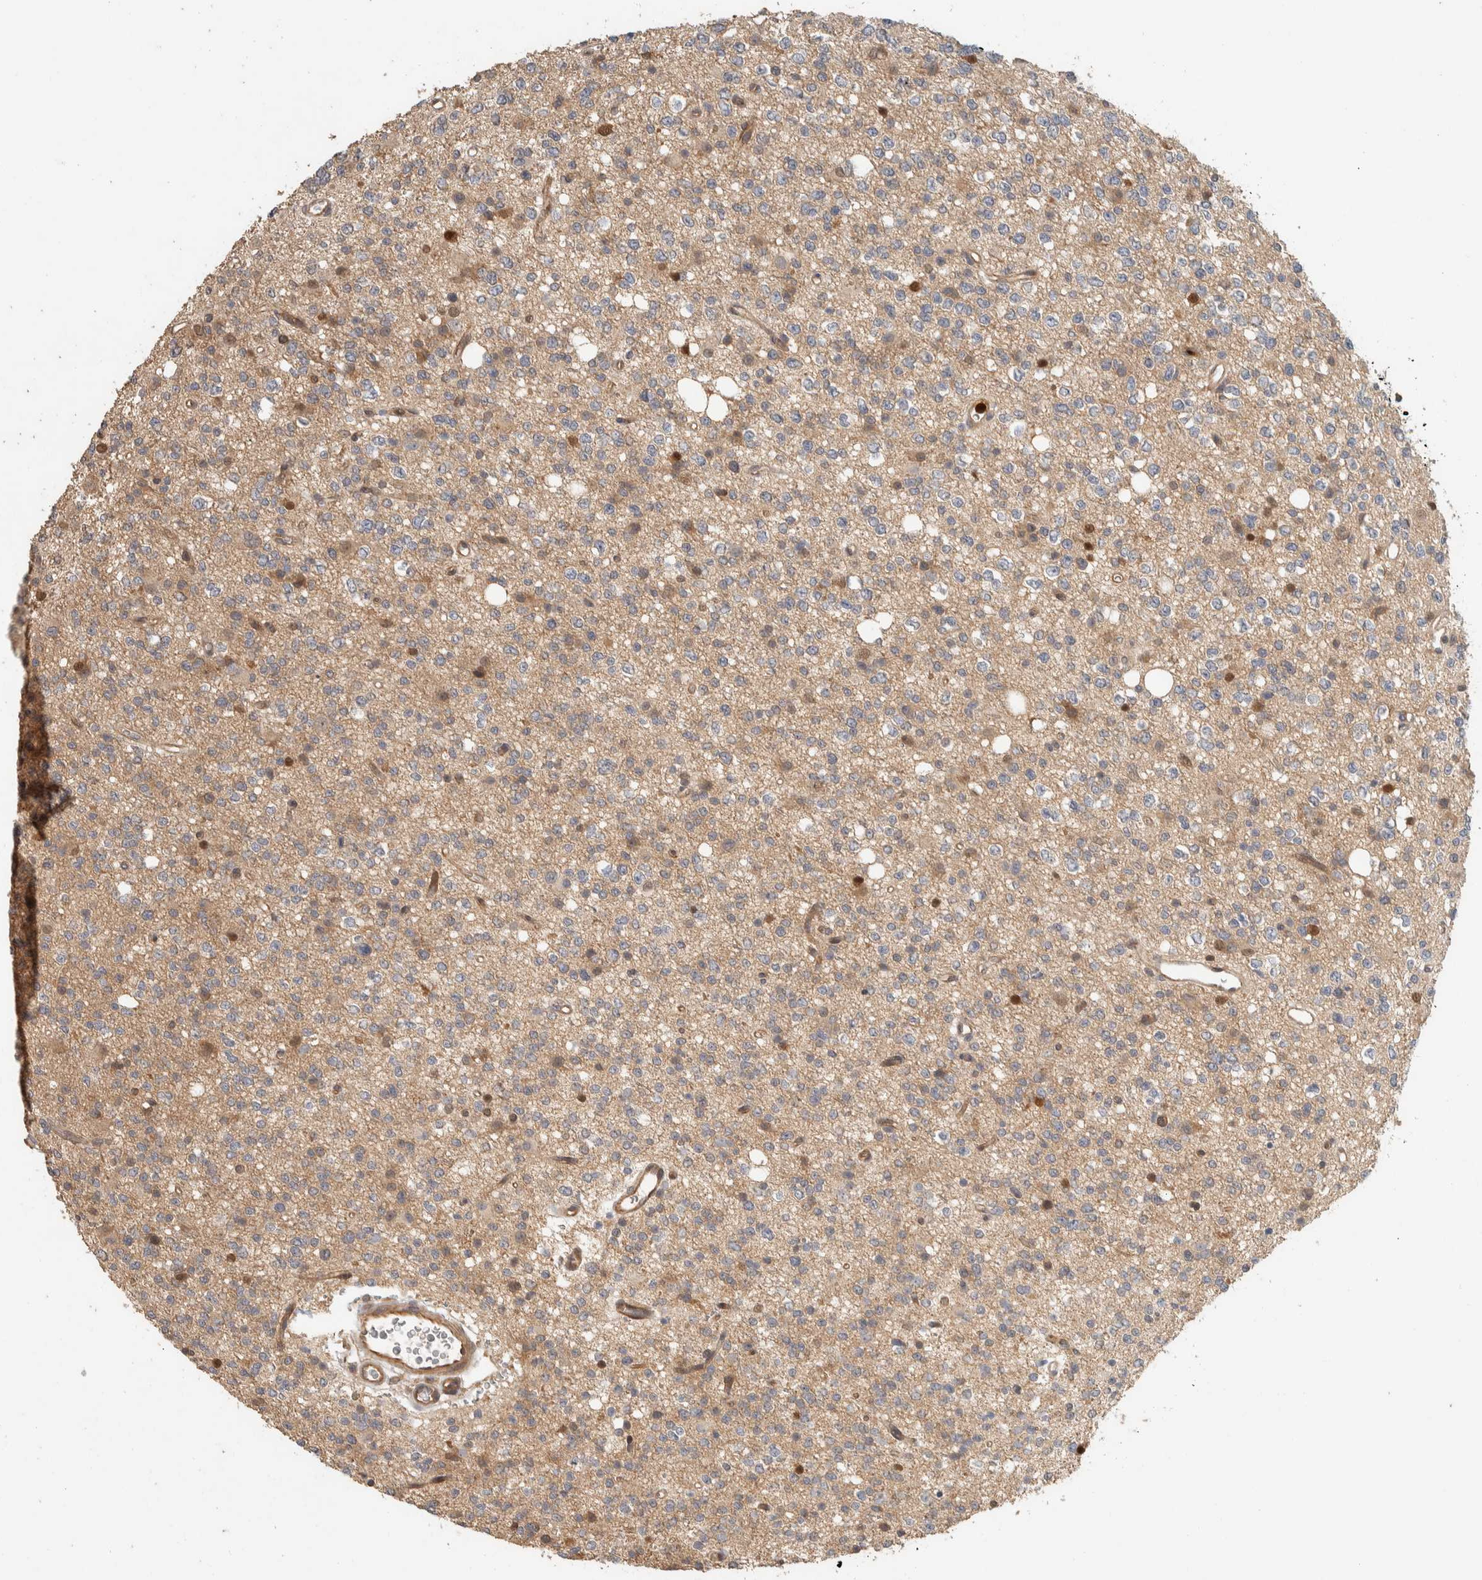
{"staining": {"intensity": "weak", "quantity": "25%-75%", "location": "cytoplasmic/membranous"}, "tissue": "glioma", "cell_type": "Tumor cells", "image_type": "cancer", "snomed": [{"axis": "morphology", "description": "Glioma, malignant, High grade"}, {"axis": "topography", "description": "Brain"}], "caption": "IHC histopathology image of glioma stained for a protein (brown), which shows low levels of weak cytoplasmic/membranous staining in approximately 25%-75% of tumor cells.", "gene": "ADSS2", "patient": {"sex": "female", "age": 62}}